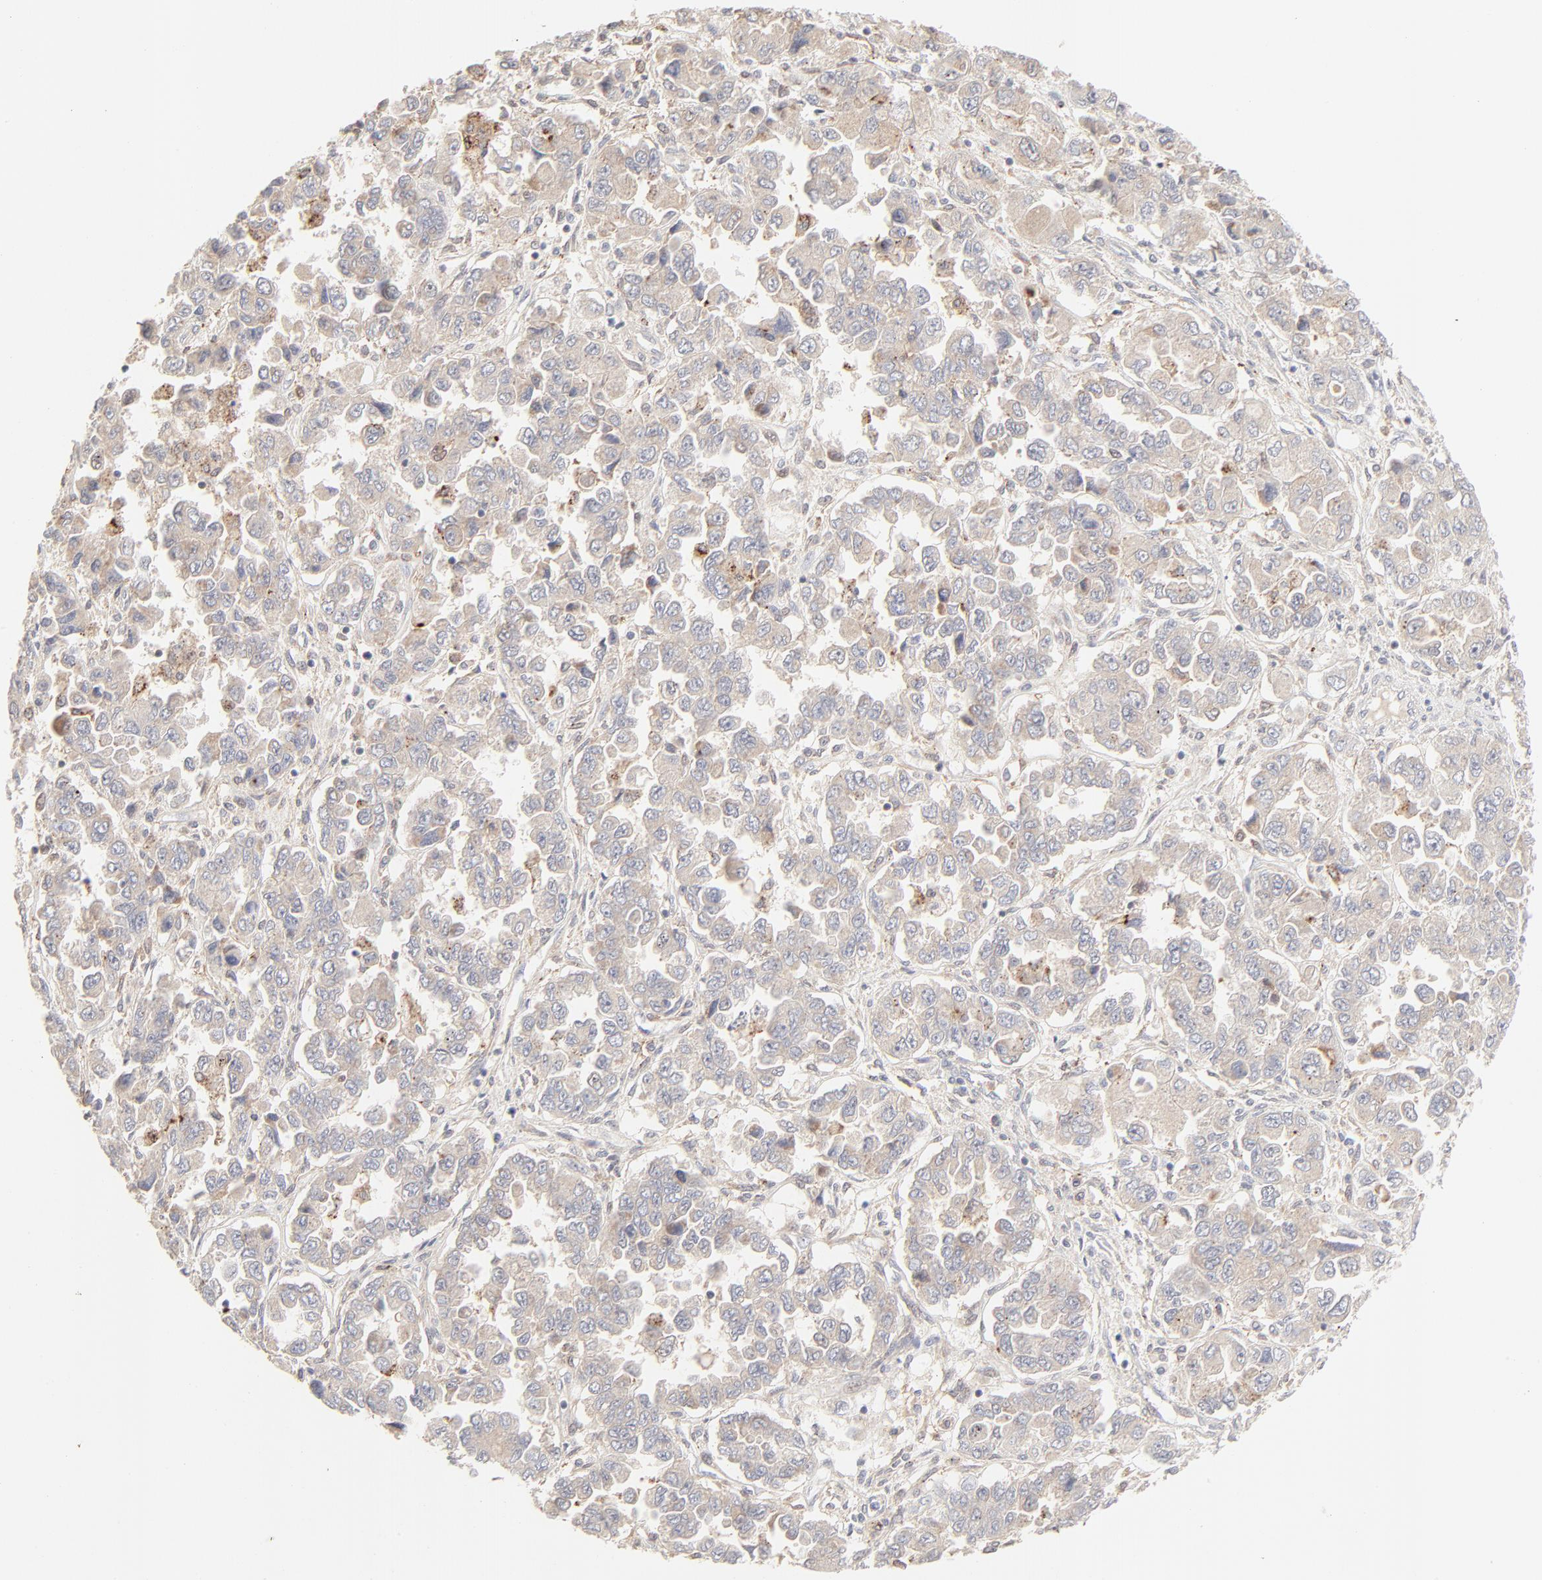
{"staining": {"intensity": "weak", "quantity": "25%-75%", "location": "cytoplasmic/membranous"}, "tissue": "ovarian cancer", "cell_type": "Tumor cells", "image_type": "cancer", "snomed": [{"axis": "morphology", "description": "Cystadenocarcinoma, serous, NOS"}, {"axis": "topography", "description": "Ovary"}], "caption": "Protein analysis of ovarian cancer (serous cystadenocarcinoma) tissue reveals weak cytoplasmic/membranous staining in about 25%-75% of tumor cells. The staining is performed using DAB brown chromogen to label protein expression. The nuclei are counter-stained blue using hematoxylin.", "gene": "LGALS2", "patient": {"sex": "female", "age": 84}}